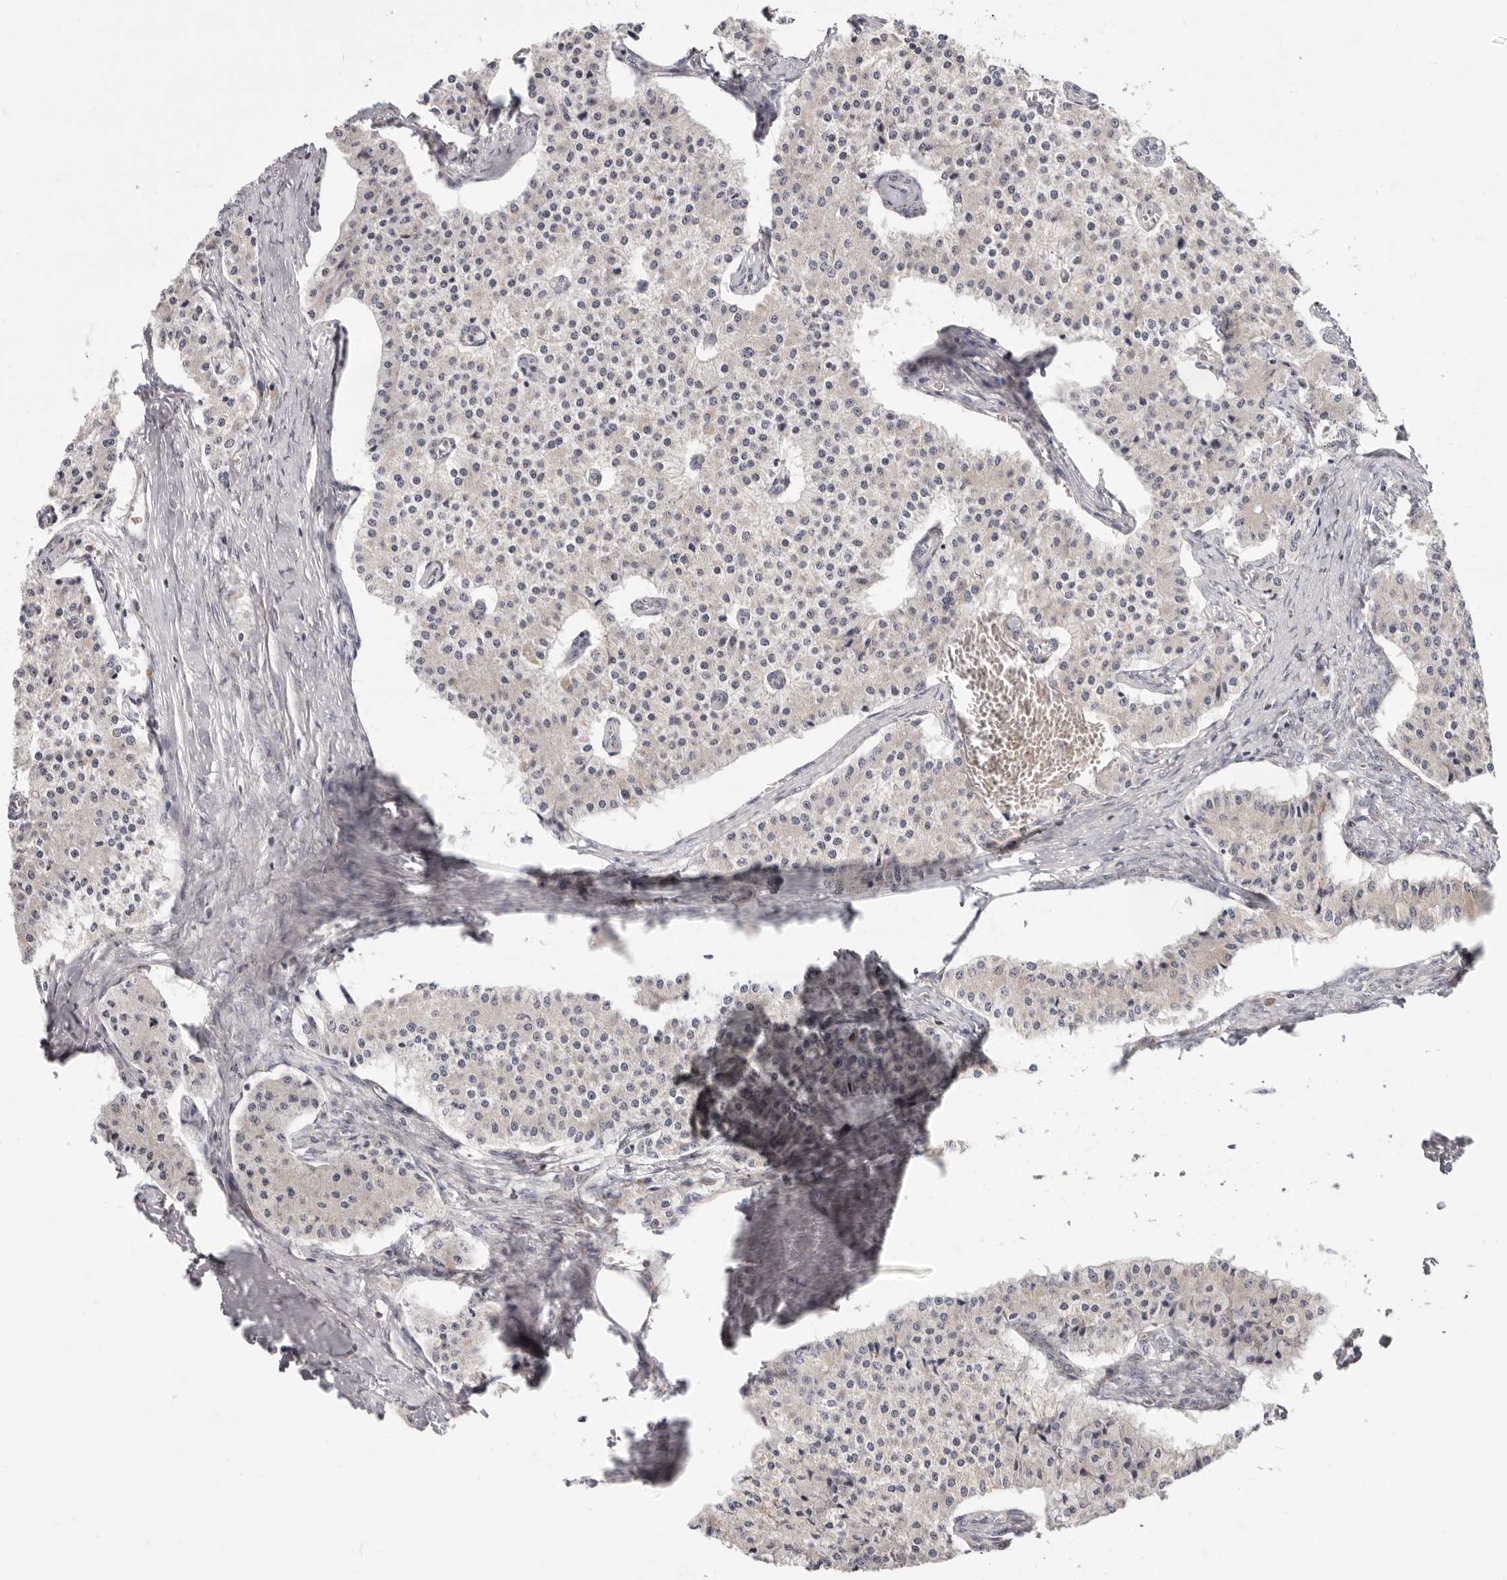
{"staining": {"intensity": "negative", "quantity": "none", "location": "none"}, "tissue": "carcinoid", "cell_type": "Tumor cells", "image_type": "cancer", "snomed": [{"axis": "morphology", "description": "Carcinoid, malignant, NOS"}, {"axis": "topography", "description": "Colon"}], "caption": "Tumor cells show no significant protein staining in malignant carcinoid. The staining was performed using DAB (3,3'-diaminobenzidine) to visualize the protein expression in brown, while the nuclei were stained in blue with hematoxylin (Magnification: 20x).", "gene": "TOR3A", "patient": {"sex": "female", "age": 52}}